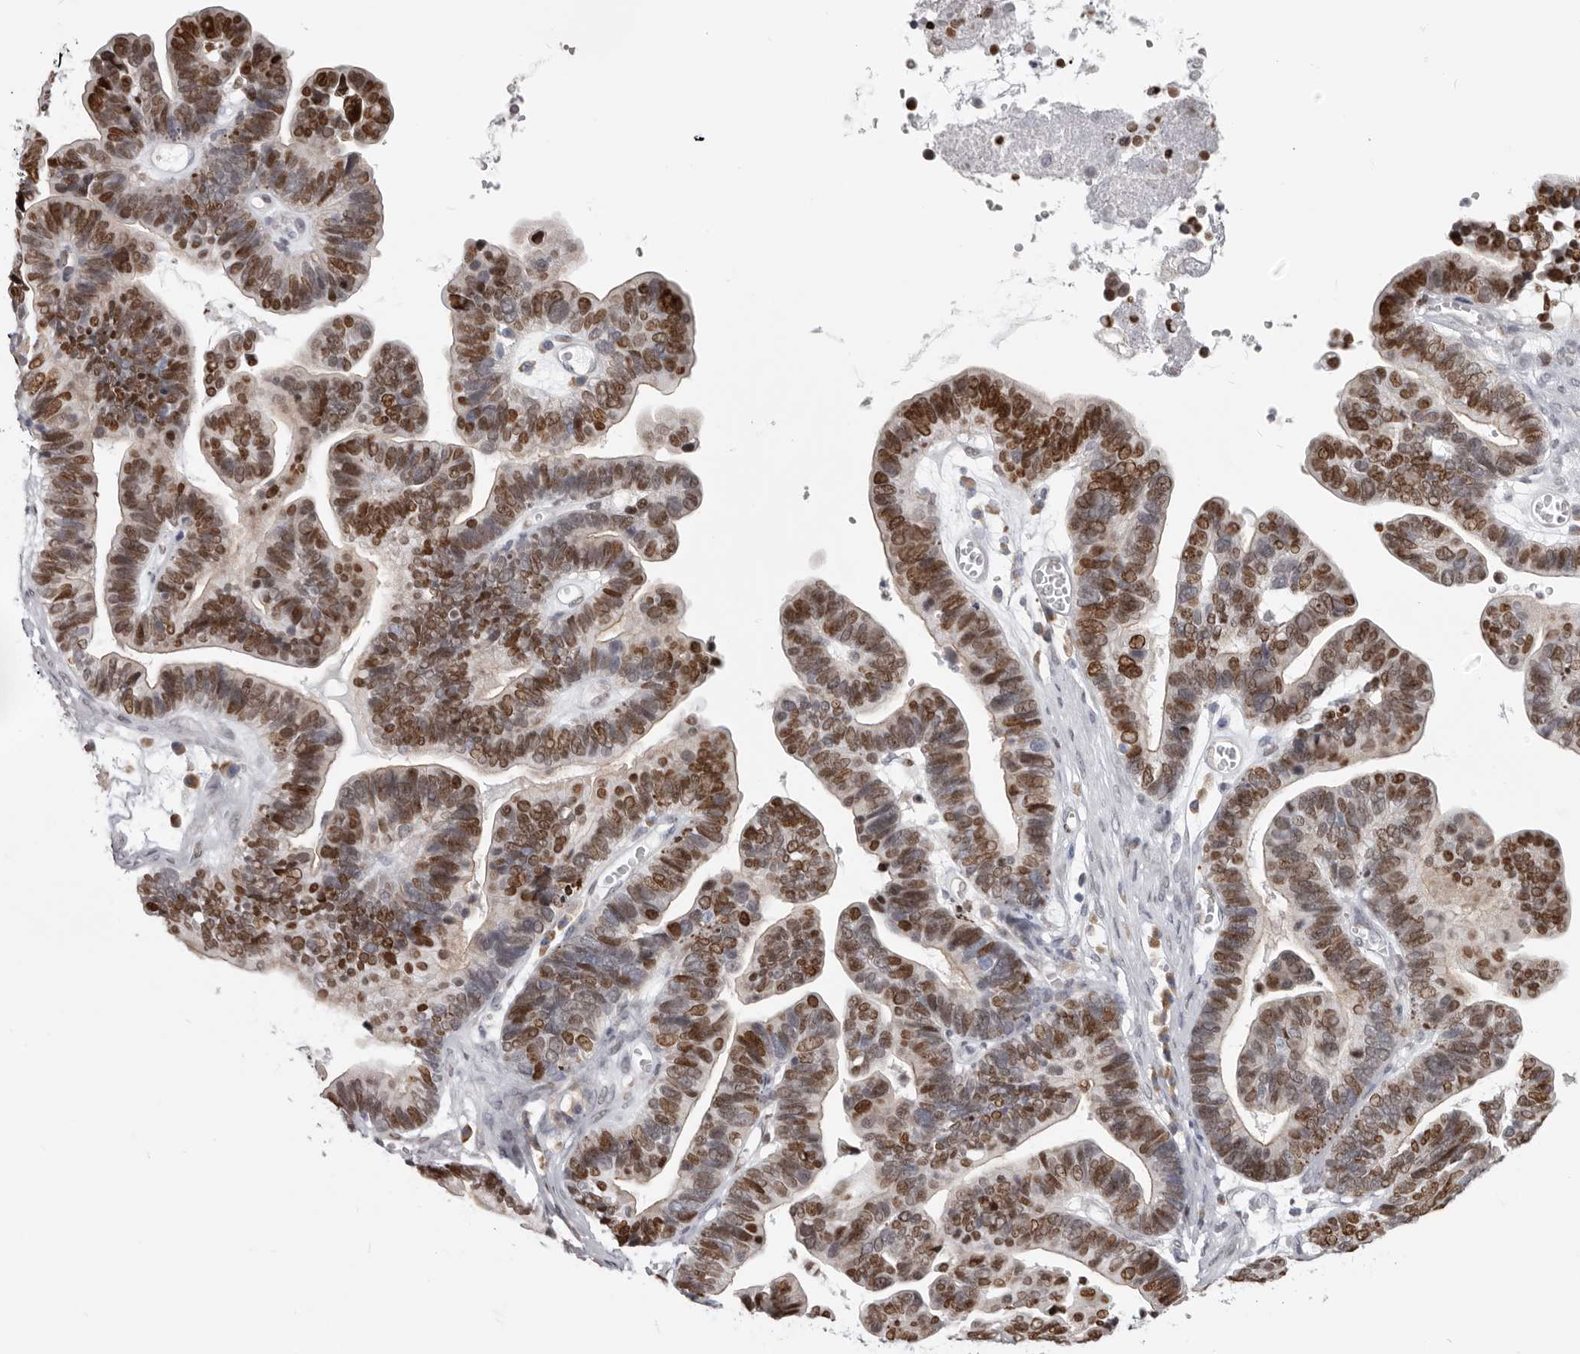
{"staining": {"intensity": "moderate", "quantity": ">75%", "location": "nuclear"}, "tissue": "ovarian cancer", "cell_type": "Tumor cells", "image_type": "cancer", "snomed": [{"axis": "morphology", "description": "Cystadenocarcinoma, serous, NOS"}, {"axis": "topography", "description": "Ovary"}], "caption": "Immunohistochemical staining of human ovarian serous cystadenocarcinoma reveals medium levels of moderate nuclear expression in approximately >75% of tumor cells.", "gene": "SRP19", "patient": {"sex": "female", "age": 56}}